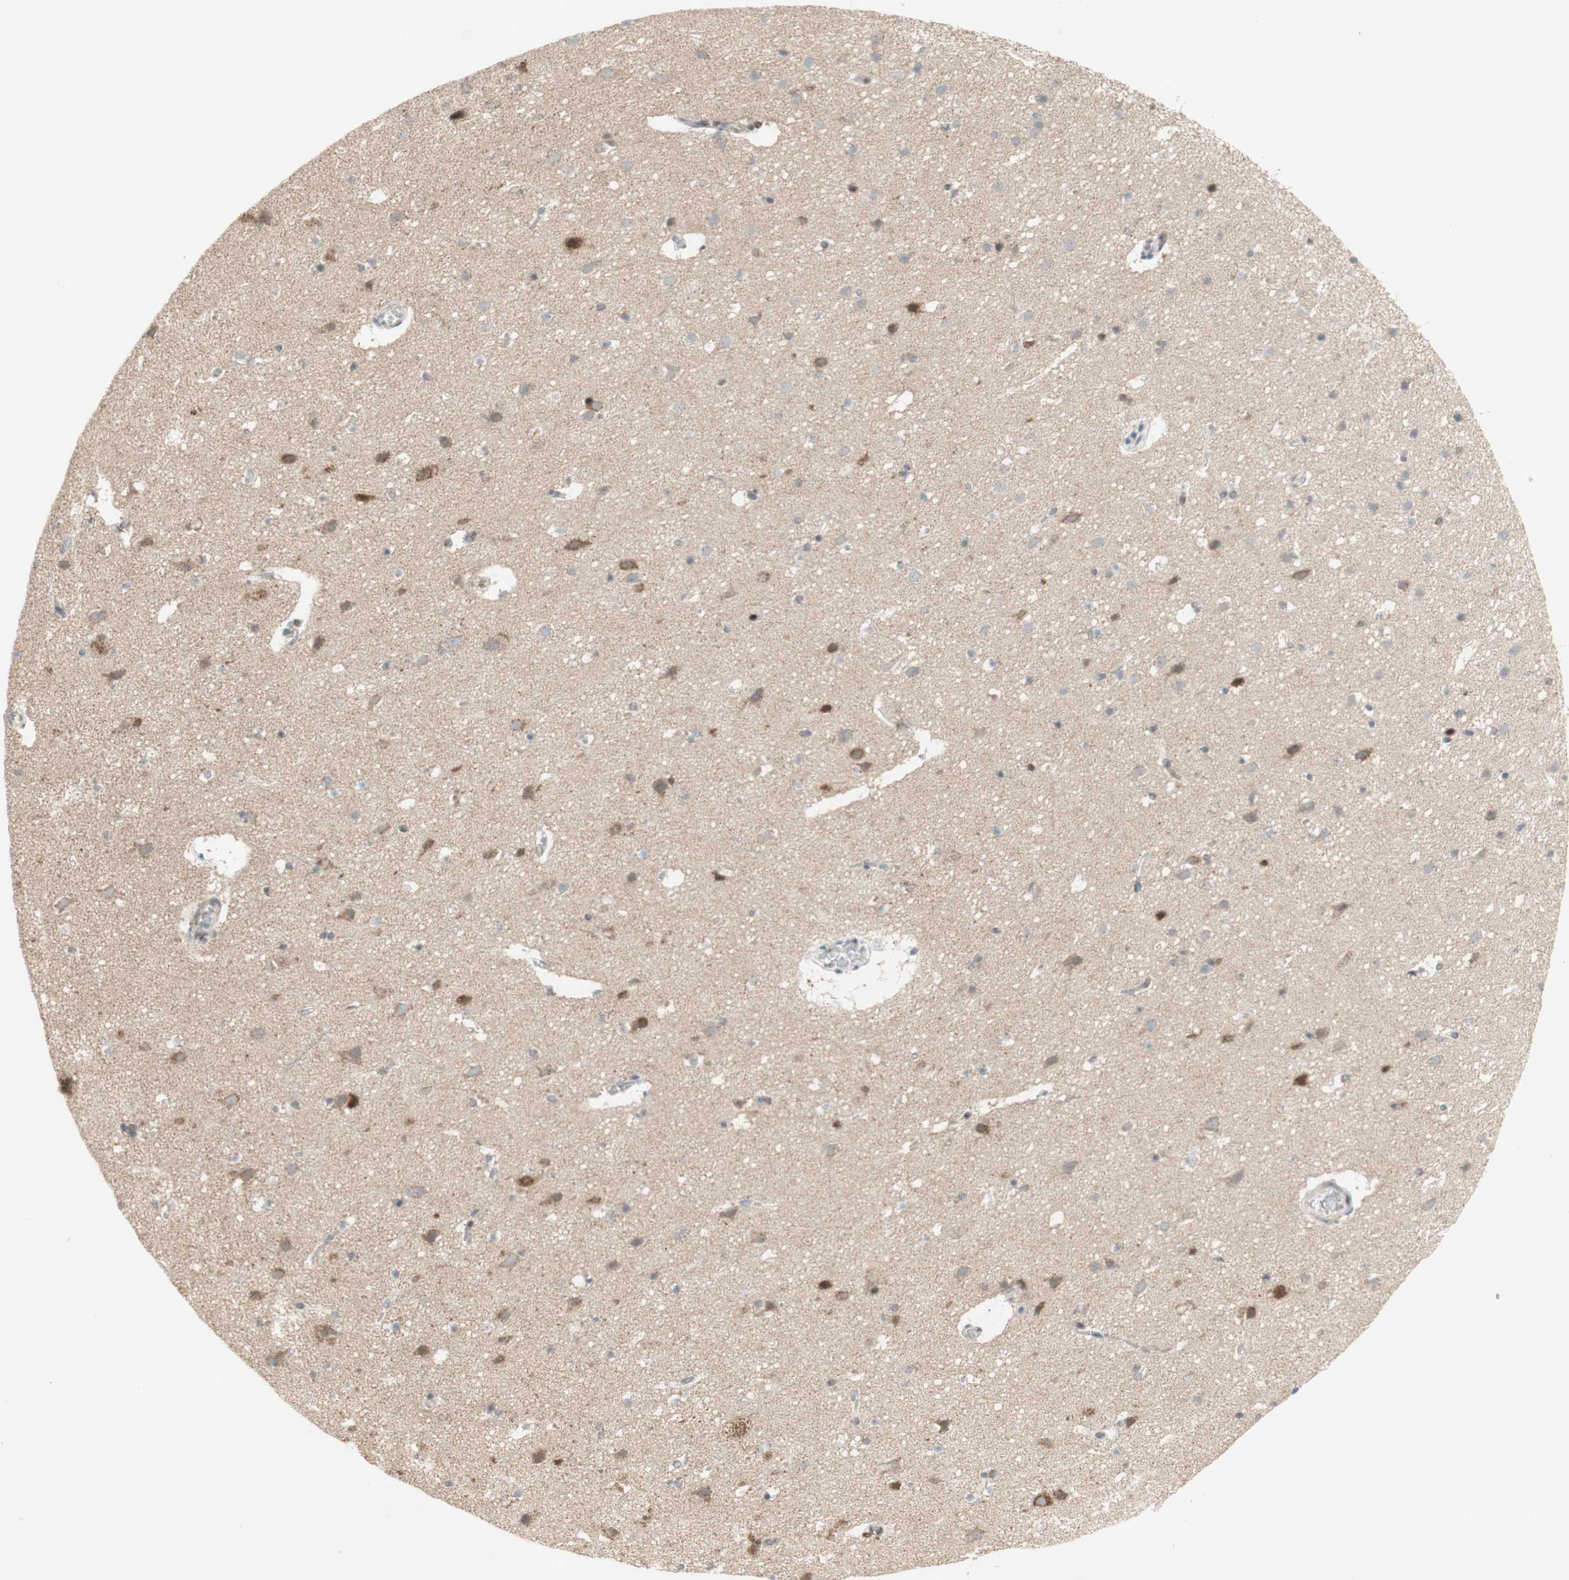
{"staining": {"intensity": "negative", "quantity": "none", "location": "none"}, "tissue": "cerebral cortex", "cell_type": "Endothelial cells", "image_type": "normal", "snomed": [{"axis": "morphology", "description": "Normal tissue, NOS"}, {"axis": "topography", "description": "Cerebral cortex"}], "caption": "Immunohistochemistry (IHC) histopathology image of benign cerebral cortex stained for a protein (brown), which displays no positivity in endothelial cells. Nuclei are stained in blue.", "gene": "DNMT3A", "patient": {"sex": "male", "age": 45}}